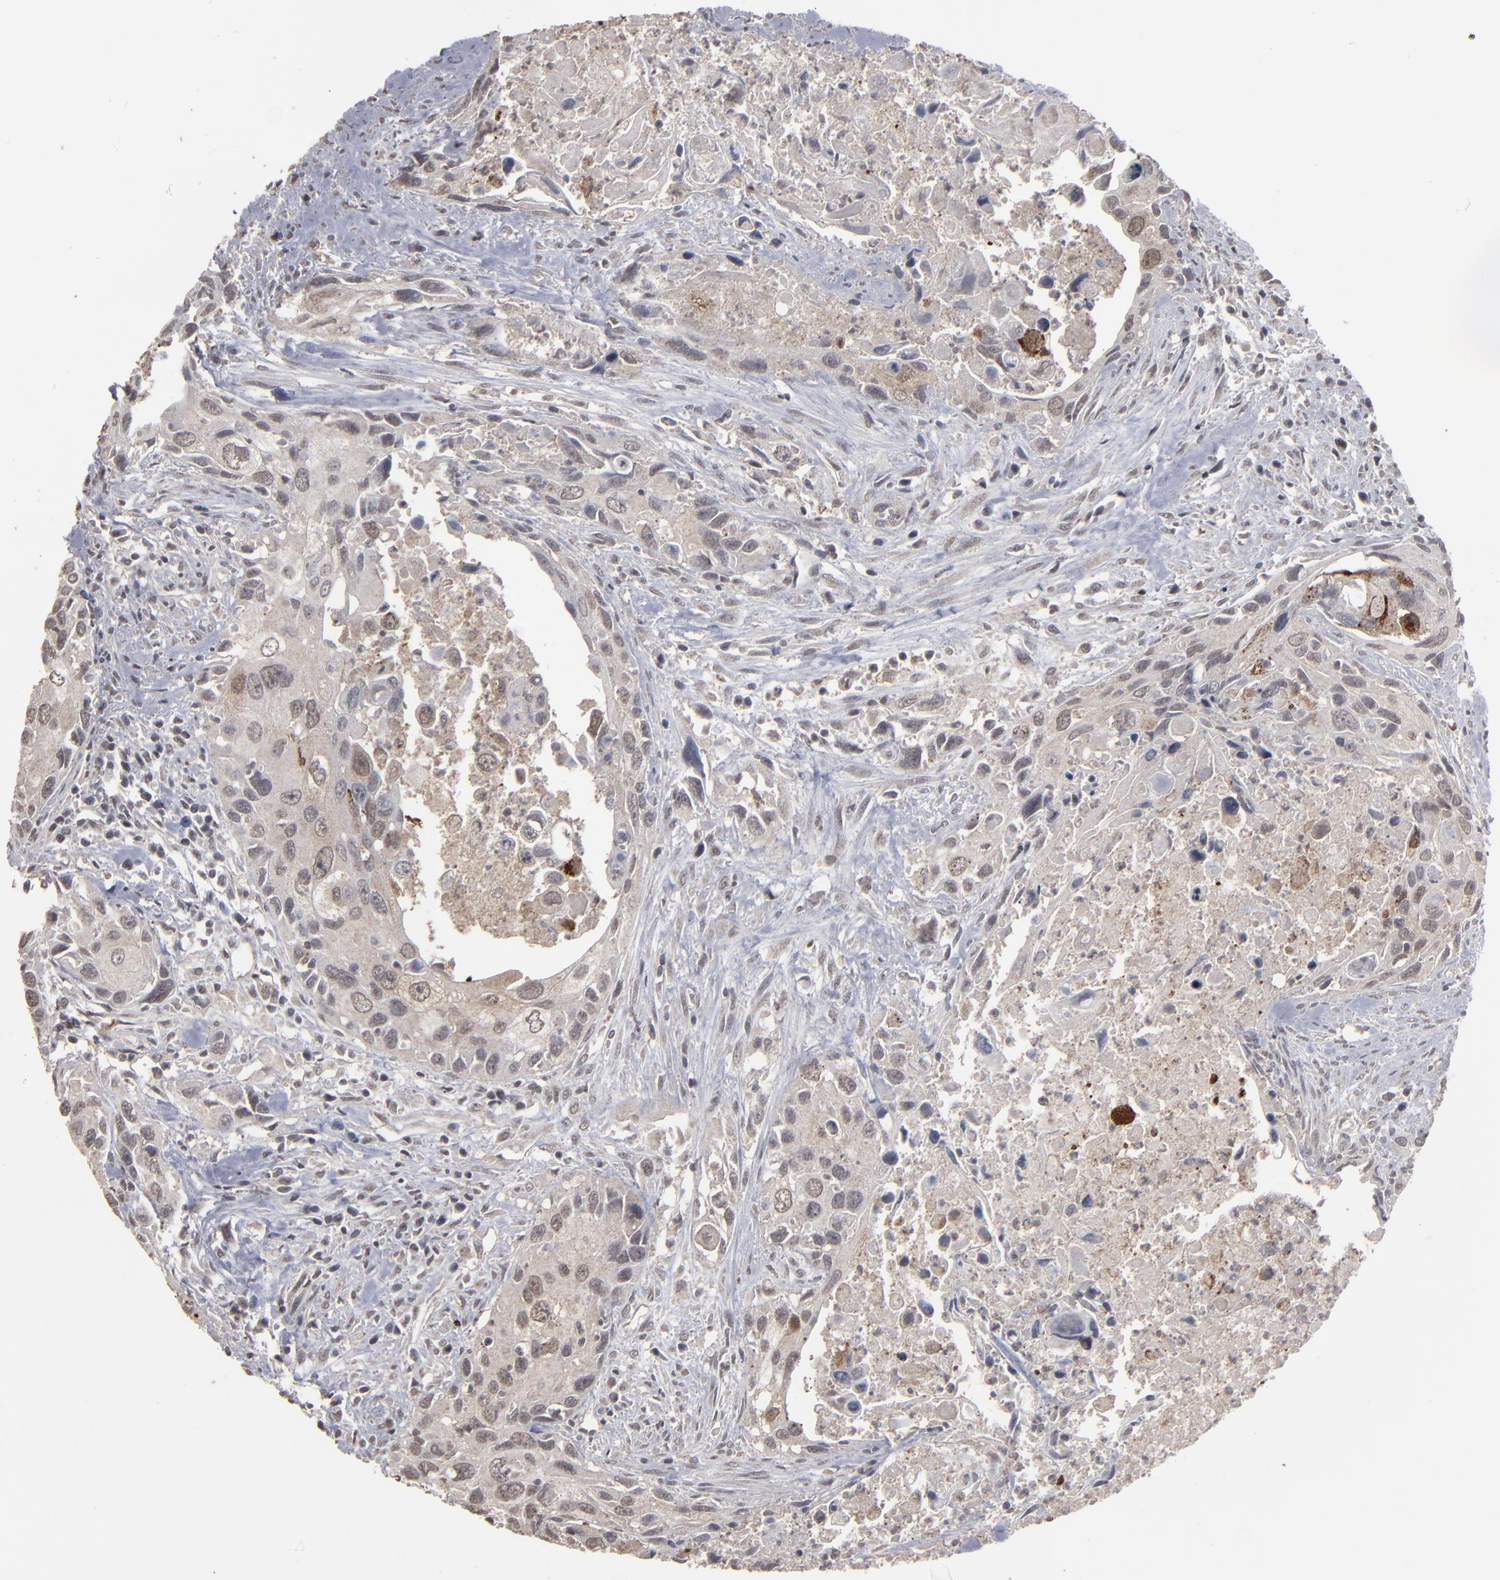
{"staining": {"intensity": "weak", "quantity": ">75%", "location": "cytoplasmic/membranous,nuclear"}, "tissue": "urothelial cancer", "cell_type": "Tumor cells", "image_type": "cancer", "snomed": [{"axis": "morphology", "description": "Urothelial carcinoma, High grade"}, {"axis": "topography", "description": "Urinary bladder"}], "caption": "Immunohistochemistry (IHC) histopathology image of neoplastic tissue: human urothelial carcinoma (high-grade) stained using IHC displays low levels of weak protein expression localized specifically in the cytoplasmic/membranous and nuclear of tumor cells, appearing as a cytoplasmic/membranous and nuclear brown color.", "gene": "SLC22A17", "patient": {"sex": "male", "age": 71}}